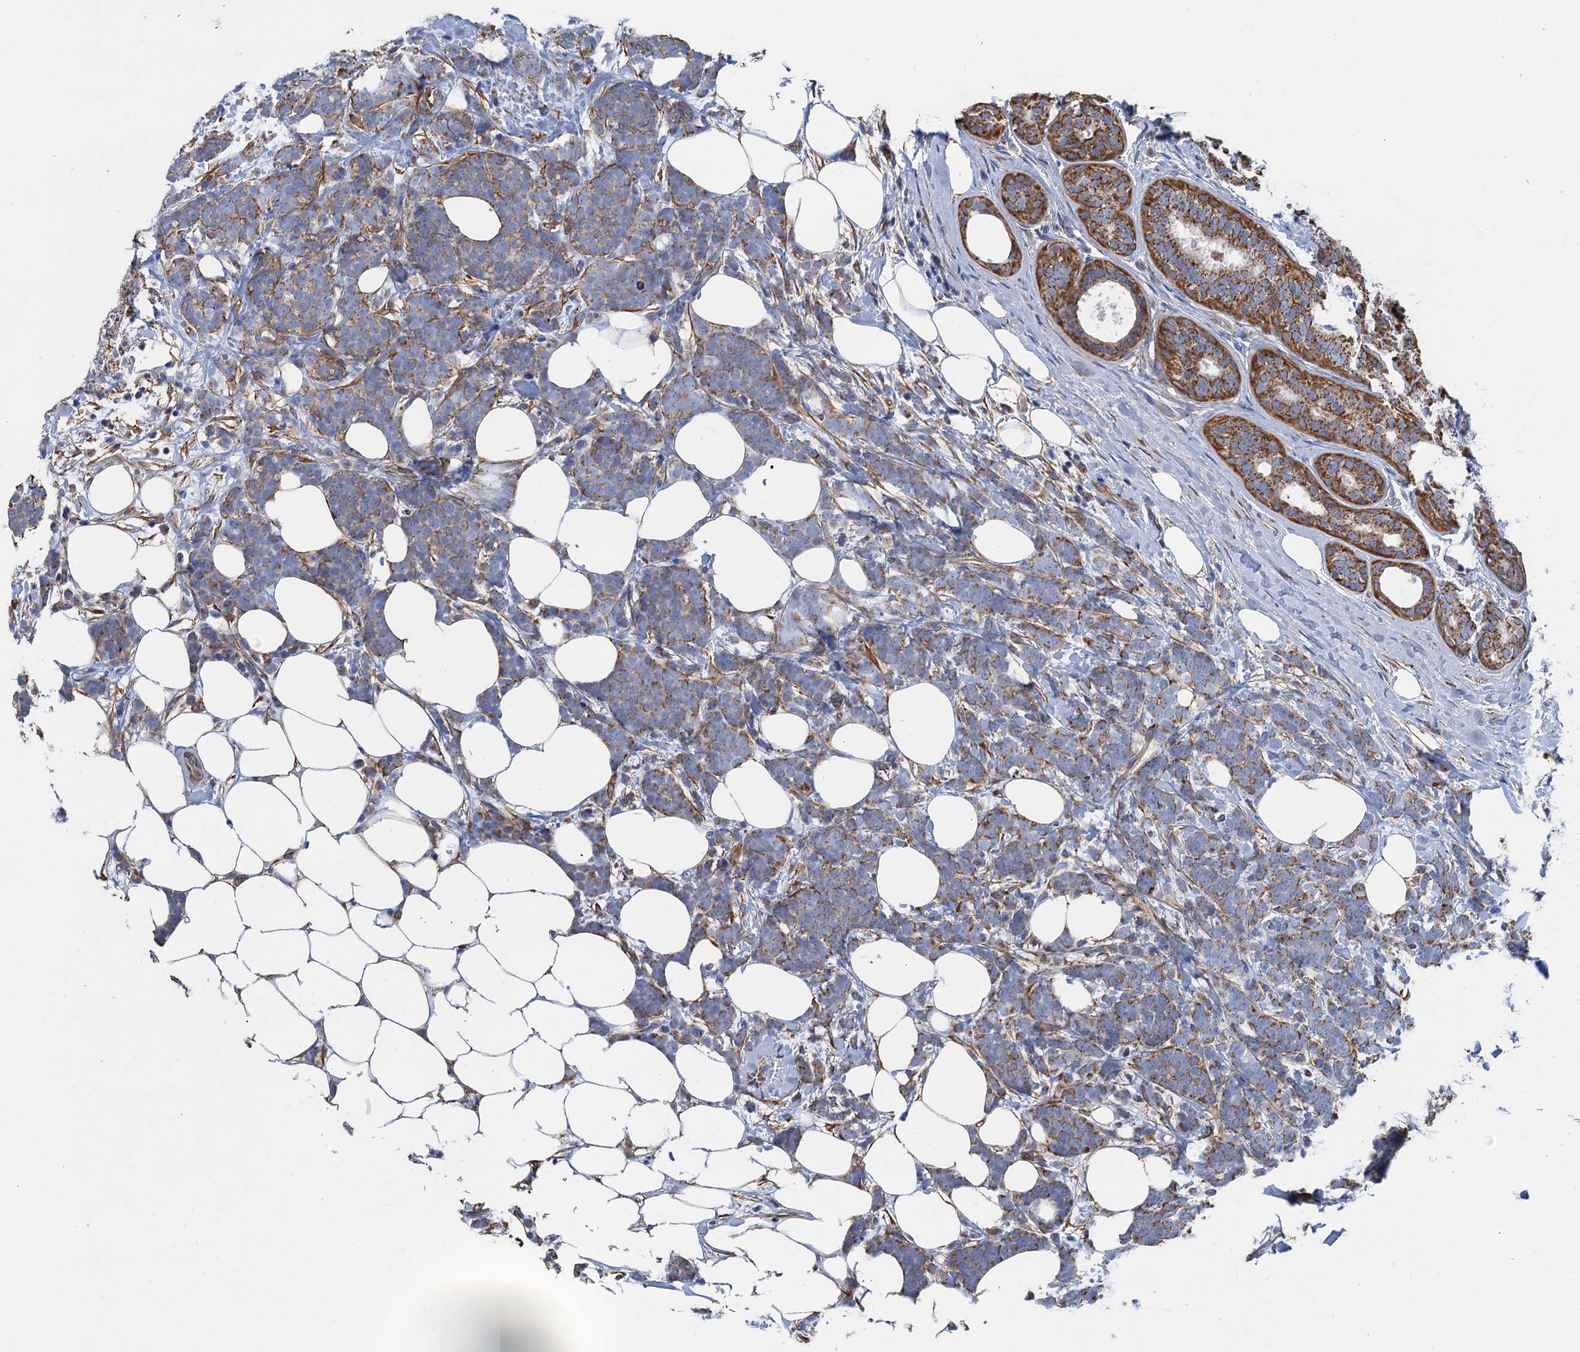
{"staining": {"intensity": "negative", "quantity": "none", "location": "none"}, "tissue": "breast cancer", "cell_type": "Tumor cells", "image_type": "cancer", "snomed": [{"axis": "morphology", "description": "Lobular carcinoma"}, {"axis": "topography", "description": "Breast"}], "caption": "DAB (3,3'-diaminobenzidine) immunohistochemical staining of human lobular carcinoma (breast) reveals no significant positivity in tumor cells.", "gene": "GCSH", "patient": {"sex": "female", "age": 58}}